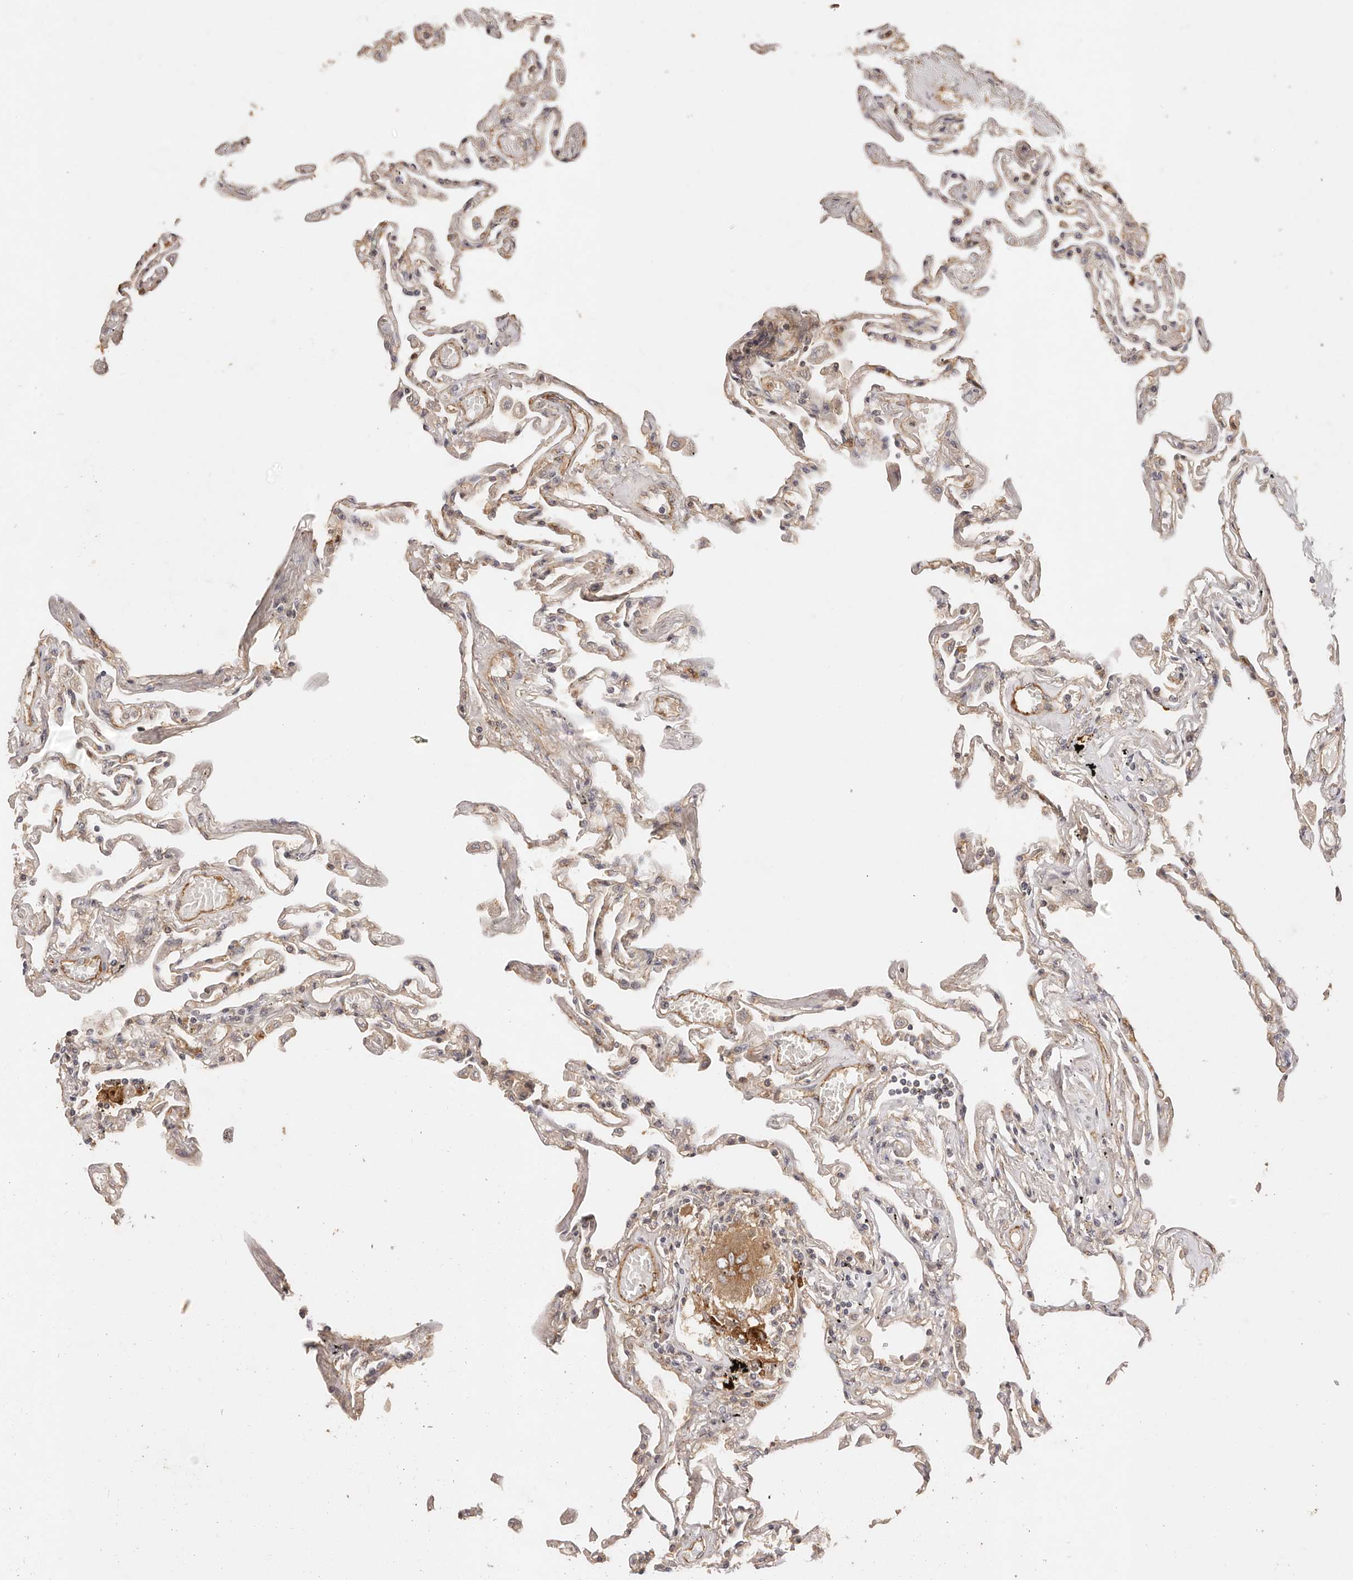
{"staining": {"intensity": "moderate", "quantity": "25%-75%", "location": "cytoplasmic/membranous"}, "tissue": "lung", "cell_type": "Alveolar cells", "image_type": "normal", "snomed": [{"axis": "morphology", "description": "Normal tissue, NOS"}, {"axis": "topography", "description": "Lung"}], "caption": "Immunohistochemical staining of benign lung shows 25%-75% levels of moderate cytoplasmic/membranous protein positivity in about 25%-75% of alveolar cells.", "gene": "CCL14", "patient": {"sex": "female", "age": 67}}